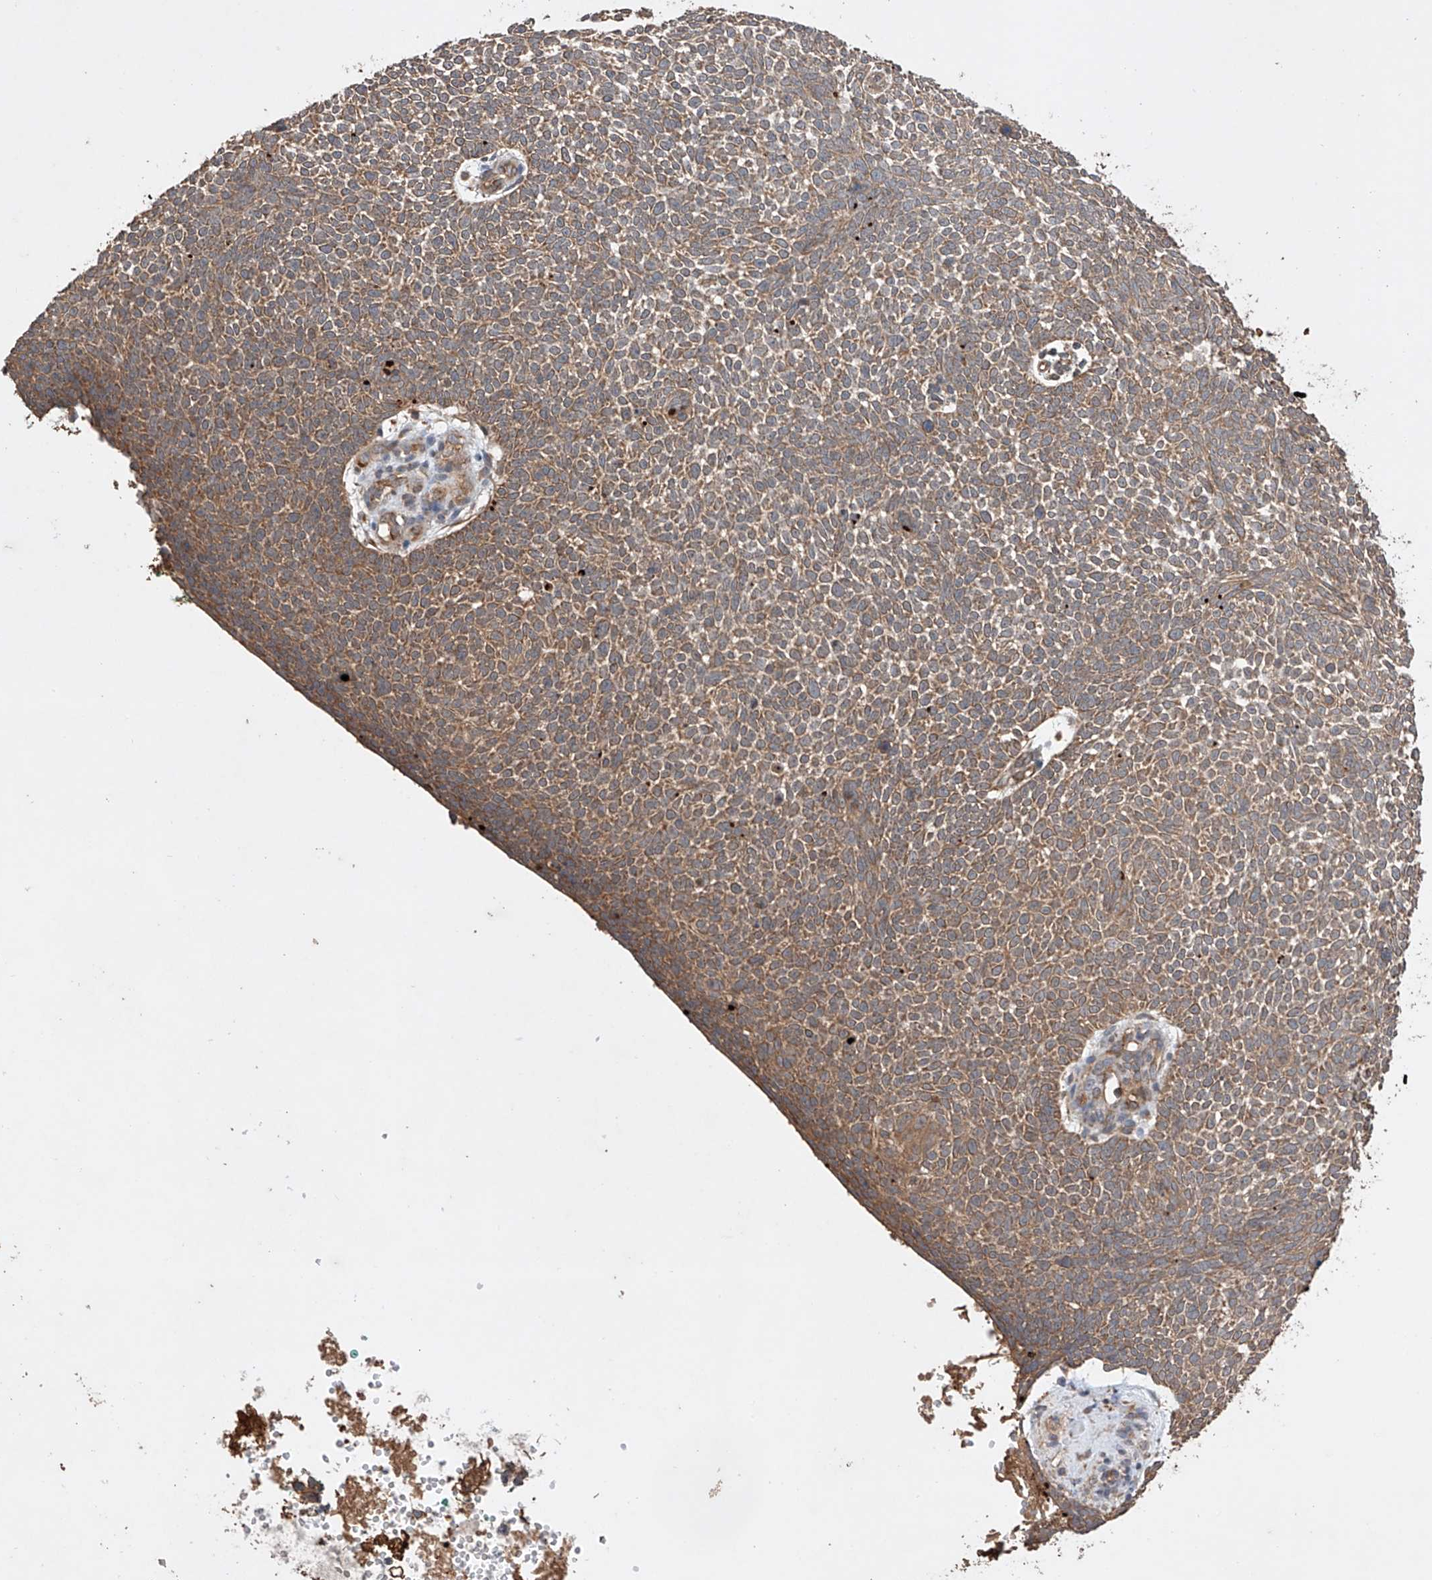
{"staining": {"intensity": "moderate", "quantity": ">75%", "location": "cytoplasmic/membranous"}, "tissue": "skin cancer", "cell_type": "Tumor cells", "image_type": "cancer", "snomed": [{"axis": "morphology", "description": "Basal cell carcinoma"}, {"axis": "topography", "description": "Skin"}], "caption": "IHC of basal cell carcinoma (skin) displays medium levels of moderate cytoplasmic/membranous positivity in about >75% of tumor cells. (IHC, brightfield microscopy, high magnification).", "gene": "LURAP1", "patient": {"sex": "female", "age": 81}}